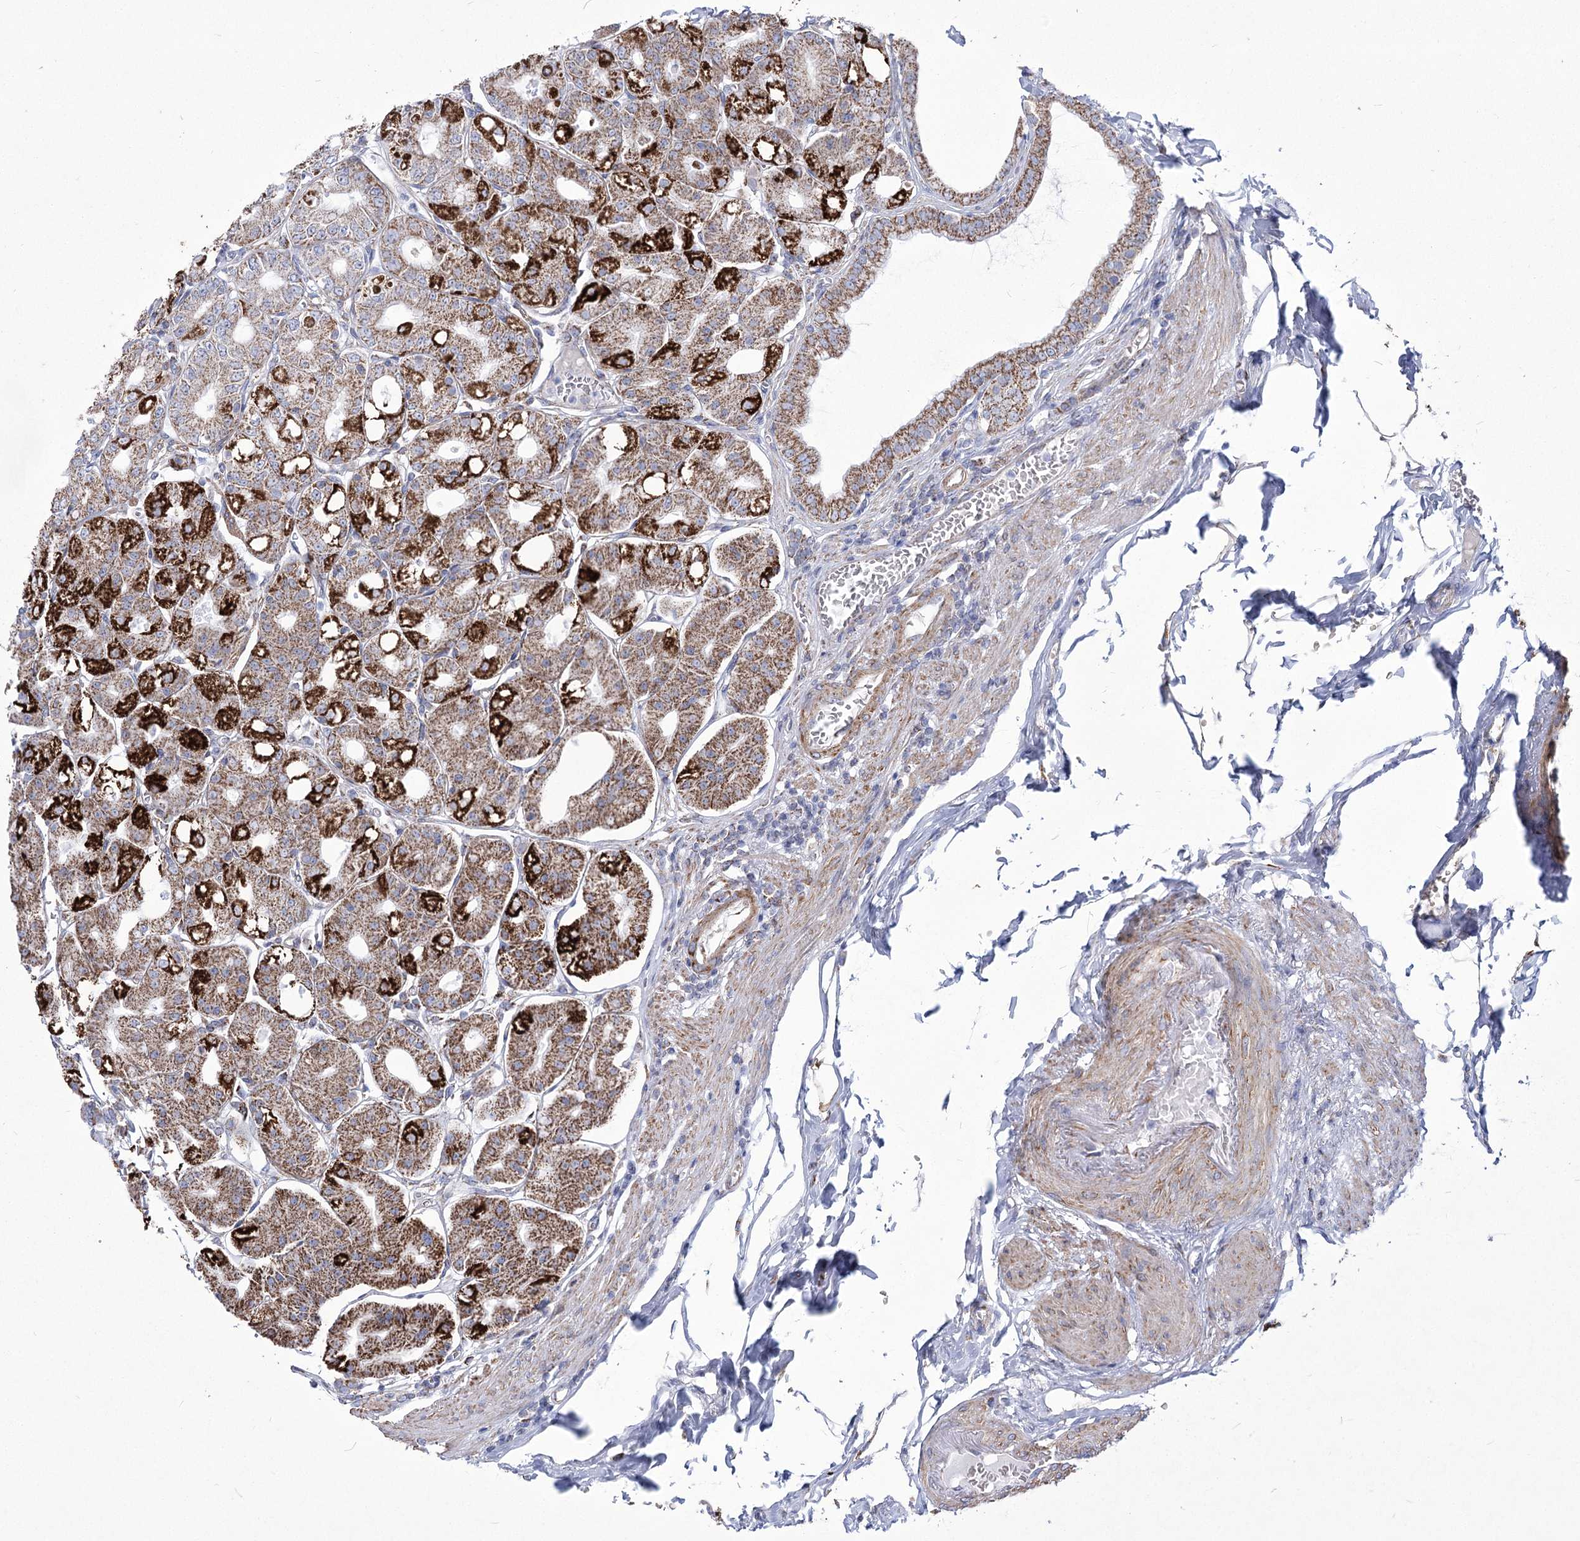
{"staining": {"intensity": "strong", "quantity": "<25%", "location": "cytoplasmic/membranous"}, "tissue": "stomach", "cell_type": "Glandular cells", "image_type": "normal", "snomed": [{"axis": "morphology", "description": "Normal tissue, NOS"}, {"axis": "topography", "description": "Stomach, lower"}], "caption": "Immunohistochemistry (IHC) photomicrograph of unremarkable stomach: stomach stained using IHC exhibits medium levels of strong protein expression localized specifically in the cytoplasmic/membranous of glandular cells, appearing as a cytoplasmic/membranous brown color.", "gene": "PDHB", "patient": {"sex": "male", "age": 71}}